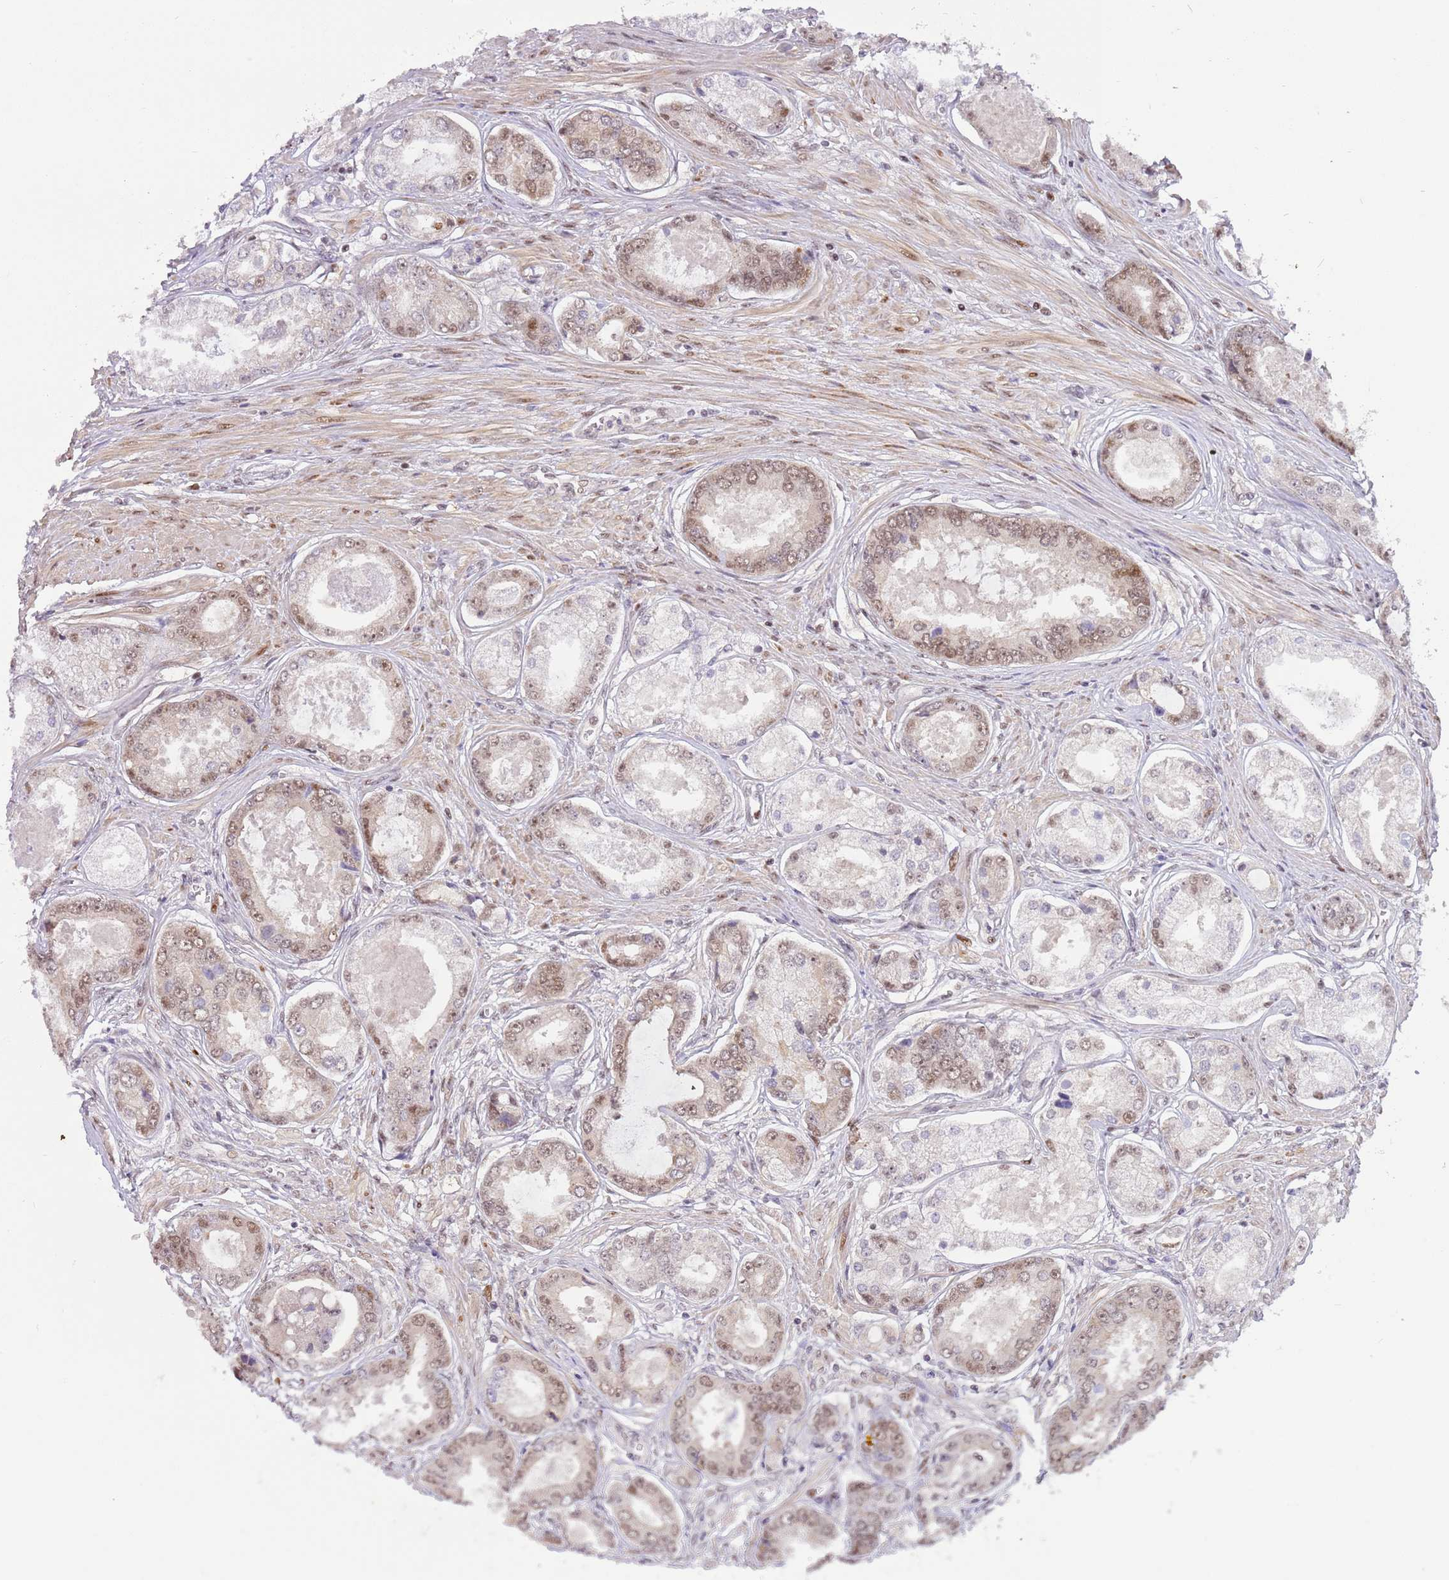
{"staining": {"intensity": "moderate", "quantity": "<25%", "location": "nuclear"}, "tissue": "prostate cancer", "cell_type": "Tumor cells", "image_type": "cancer", "snomed": [{"axis": "morphology", "description": "Adenocarcinoma, Low grade"}, {"axis": "topography", "description": "Prostate"}], "caption": "Tumor cells display low levels of moderate nuclear staining in approximately <25% of cells in human adenocarcinoma (low-grade) (prostate).", "gene": "RFK", "patient": {"sex": "male", "age": 68}}